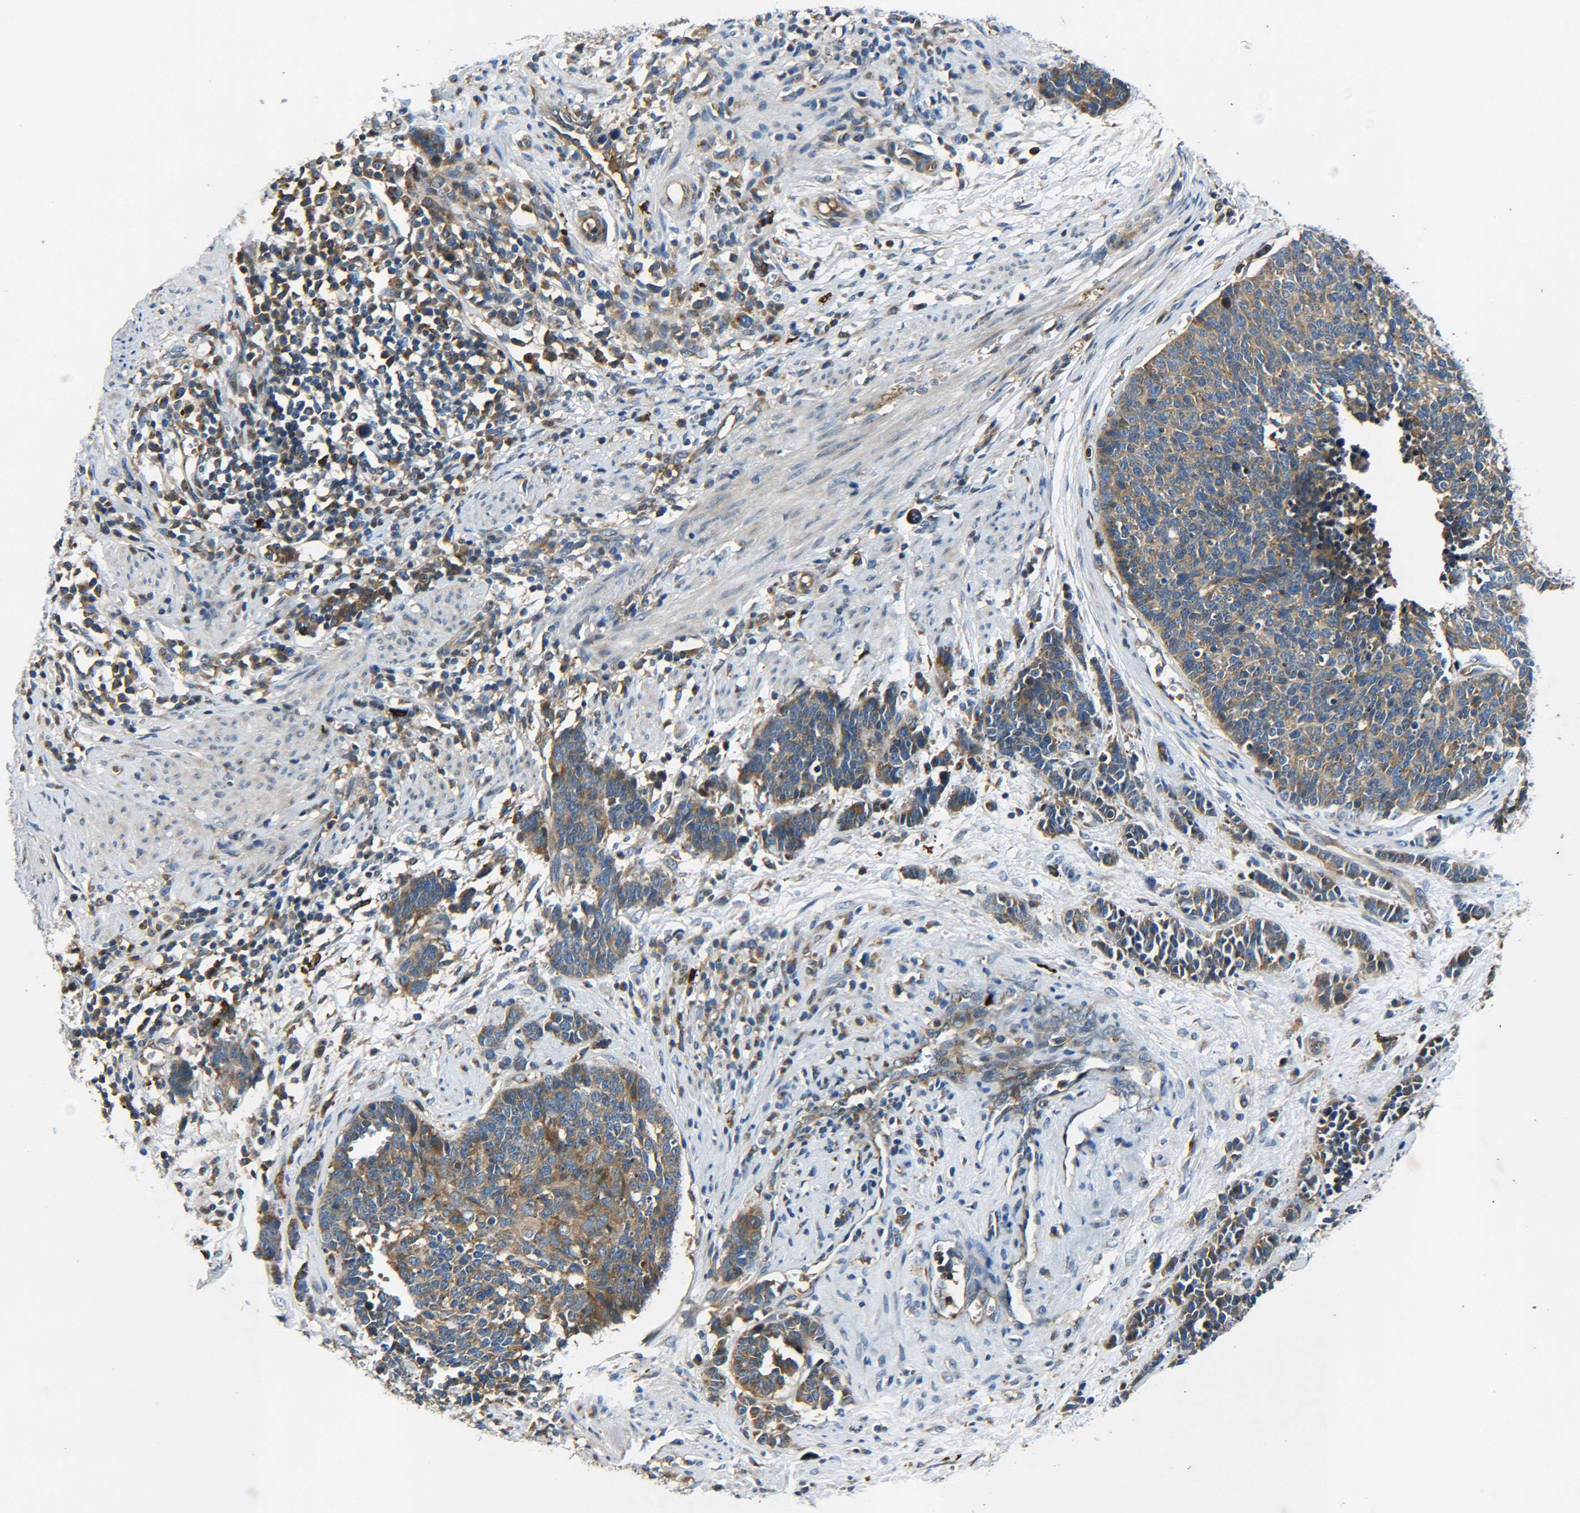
{"staining": {"intensity": "moderate", "quantity": ">75%", "location": "cytoplasmic/membranous"}, "tissue": "cervical cancer", "cell_type": "Tumor cells", "image_type": "cancer", "snomed": [{"axis": "morphology", "description": "Squamous cell carcinoma, NOS"}, {"axis": "topography", "description": "Cervix"}], "caption": "IHC of cervical cancer shows medium levels of moderate cytoplasmic/membranous staining in about >75% of tumor cells.", "gene": "RAB1B", "patient": {"sex": "female", "age": 35}}